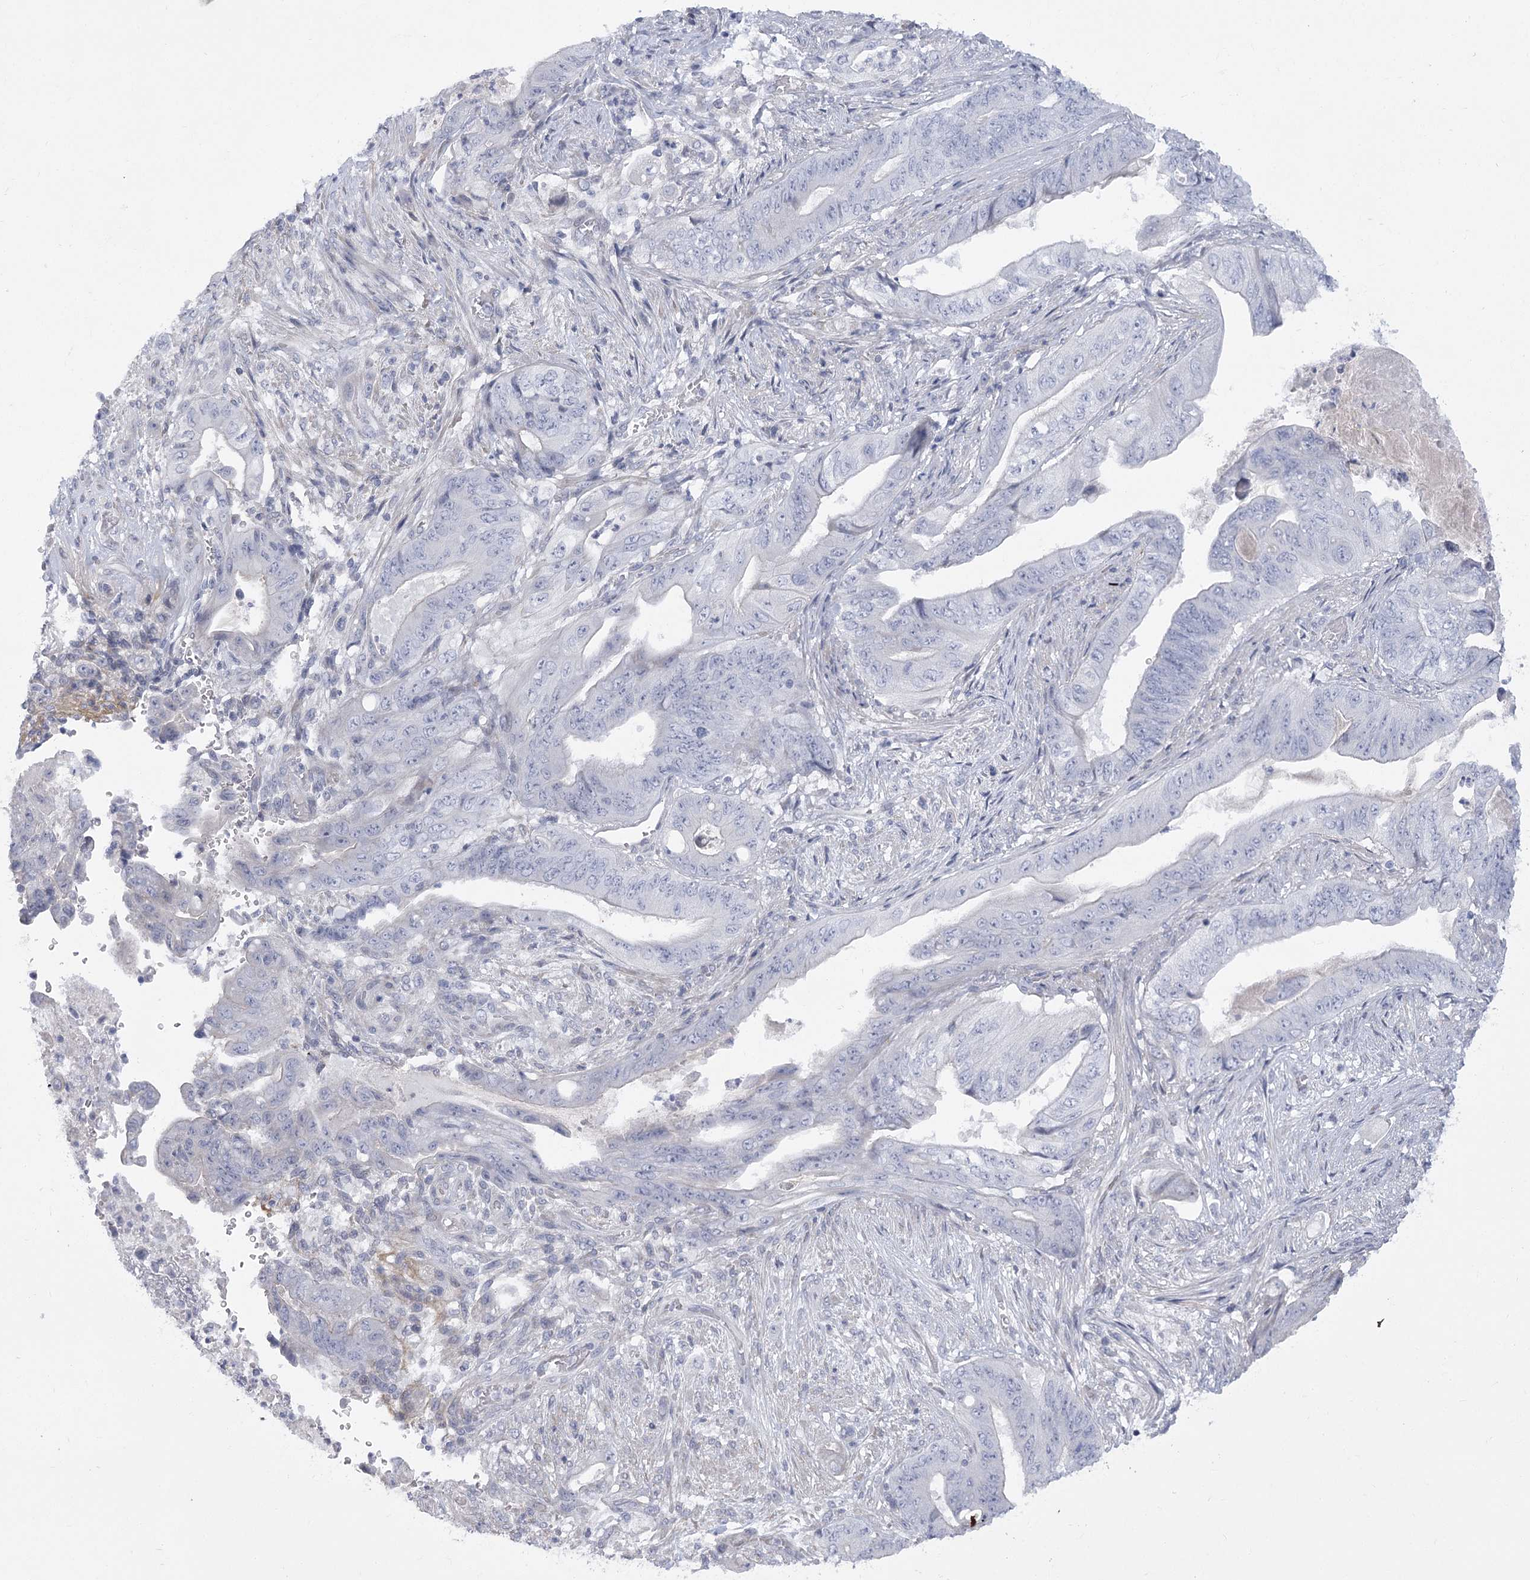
{"staining": {"intensity": "negative", "quantity": "none", "location": "none"}, "tissue": "stomach cancer", "cell_type": "Tumor cells", "image_type": "cancer", "snomed": [{"axis": "morphology", "description": "Adenocarcinoma, NOS"}, {"axis": "topography", "description": "Stomach"}], "caption": "Micrograph shows no significant protein positivity in tumor cells of stomach cancer (adenocarcinoma).", "gene": "FAM76B", "patient": {"sex": "female", "age": 73}}